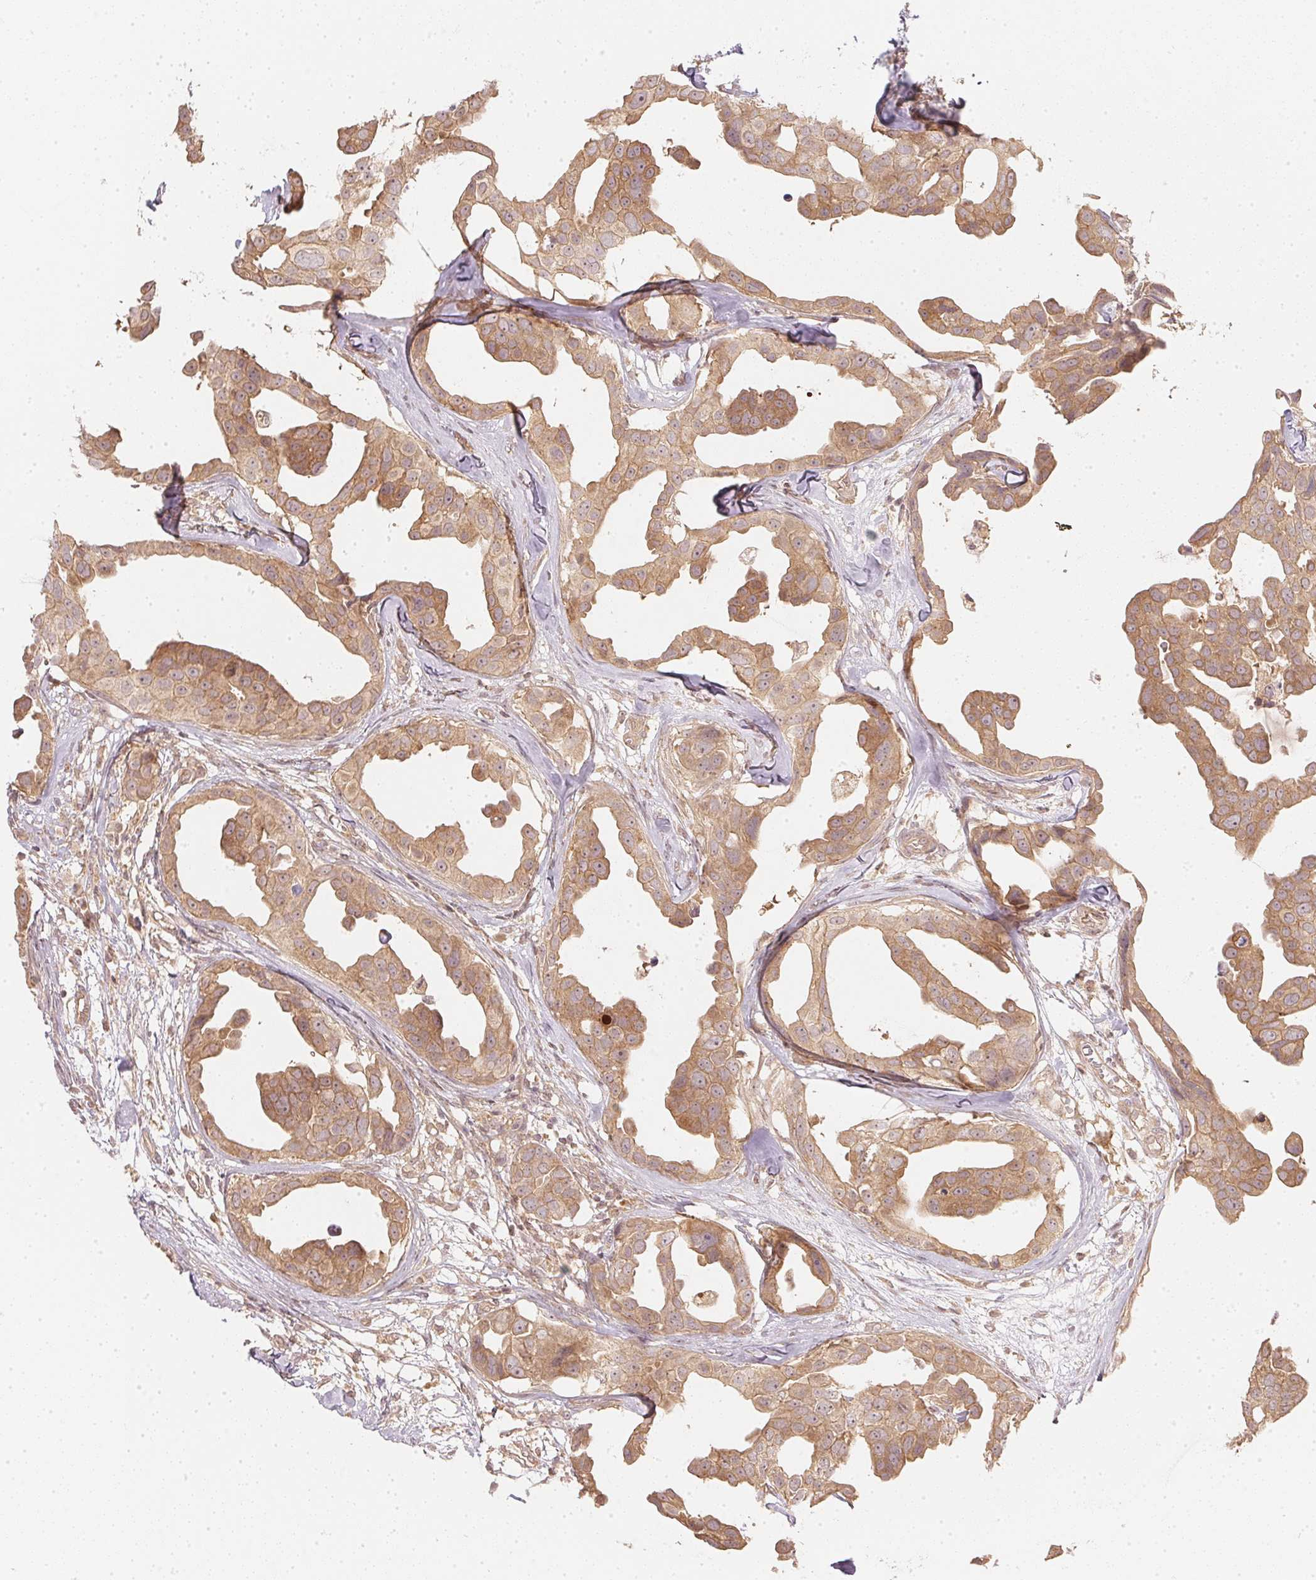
{"staining": {"intensity": "moderate", "quantity": ">75%", "location": "cytoplasmic/membranous"}, "tissue": "breast cancer", "cell_type": "Tumor cells", "image_type": "cancer", "snomed": [{"axis": "morphology", "description": "Duct carcinoma"}, {"axis": "topography", "description": "Breast"}], "caption": "Brown immunohistochemical staining in human breast cancer exhibits moderate cytoplasmic/membranous expression in approximately >75% of tumor cells. (brown staining indicates protein expression, while blue staining denotes nuclei).", "gene": "WDR54", "patient": {"sex": "female", "age": 38}}